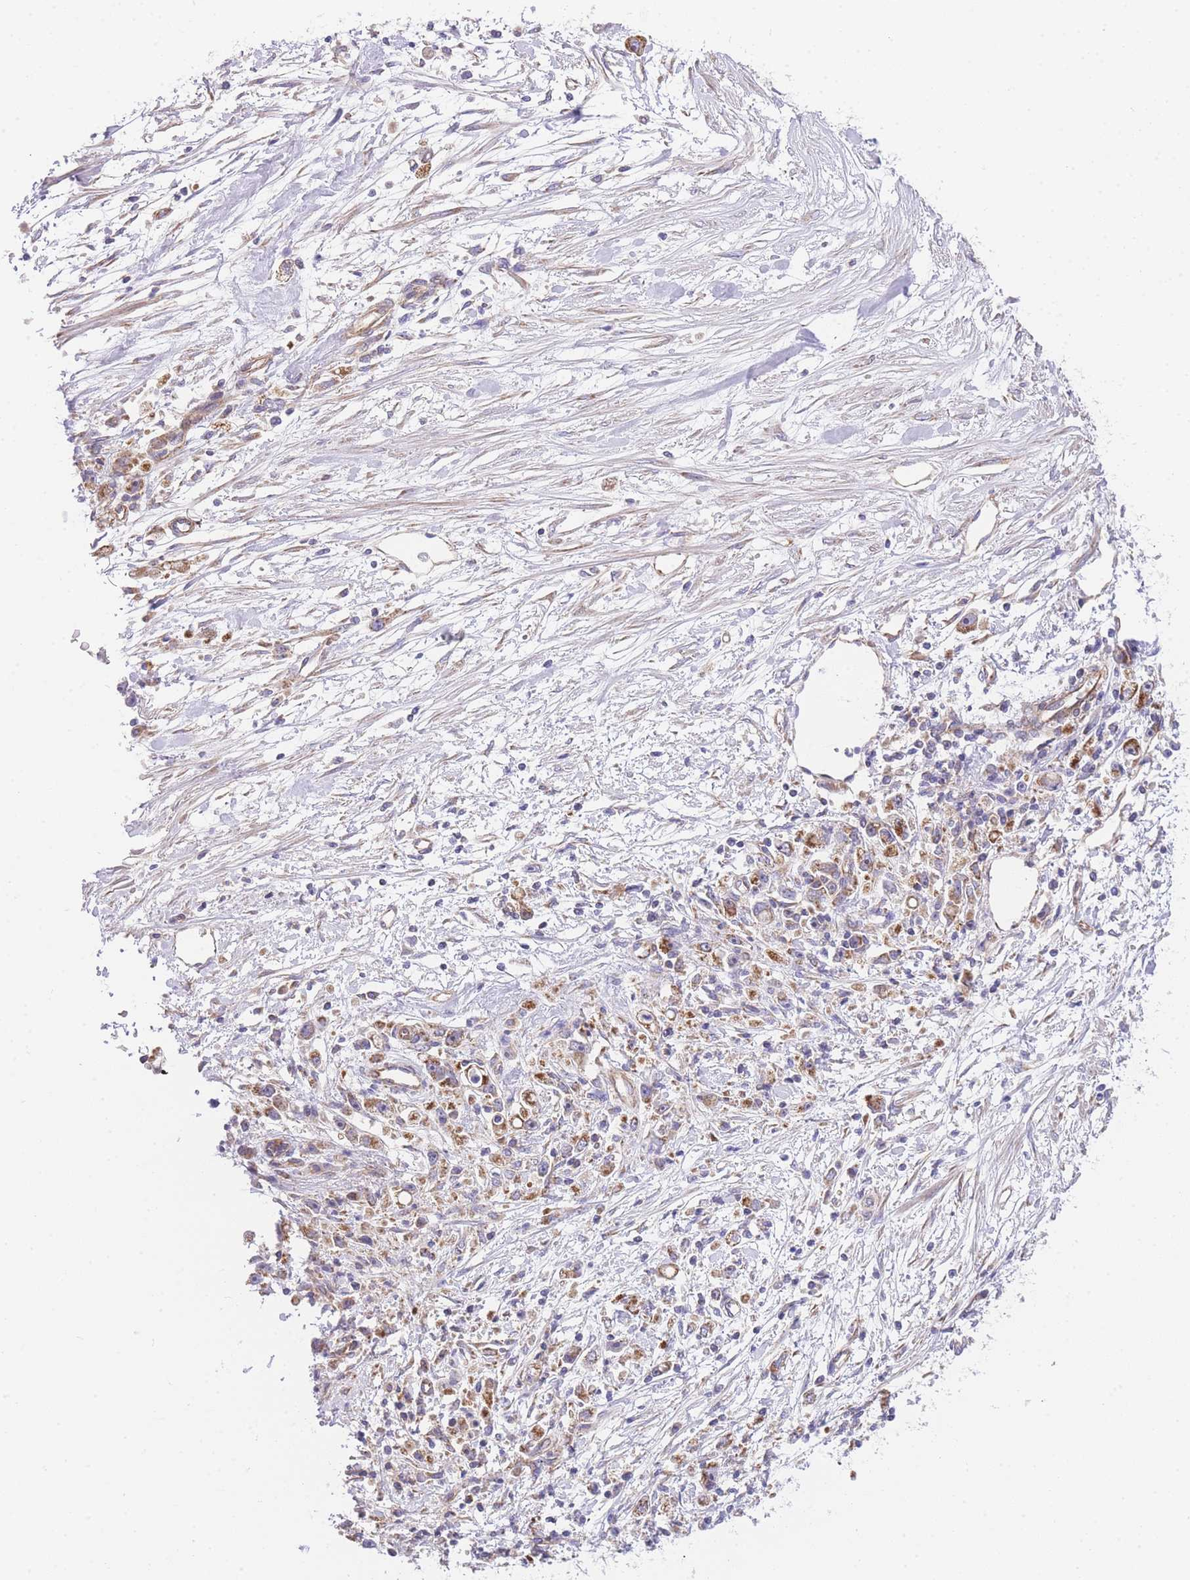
{"staining": {"intensity": "moderate", "quantity": "25%-75%", "location": "cytoplasmic/membranous"}, "tissue": "stomach cancer", "cell_type": "Tumor cells", "image_type": "cancer", "snomed": [{"axis": "morphology", "description": "Adenocarcinoma, NOS"}, {"axis": "topography", "description": "Stomach"}], "caption": "Moderate cytoplasmic/membranous protein expression is appreciated in about 25%-75% of tumor cells in stomach cancer (adenocarcinoma).", "gene": "MTRES1", "patient": {"sex": "female", "age": 59}}